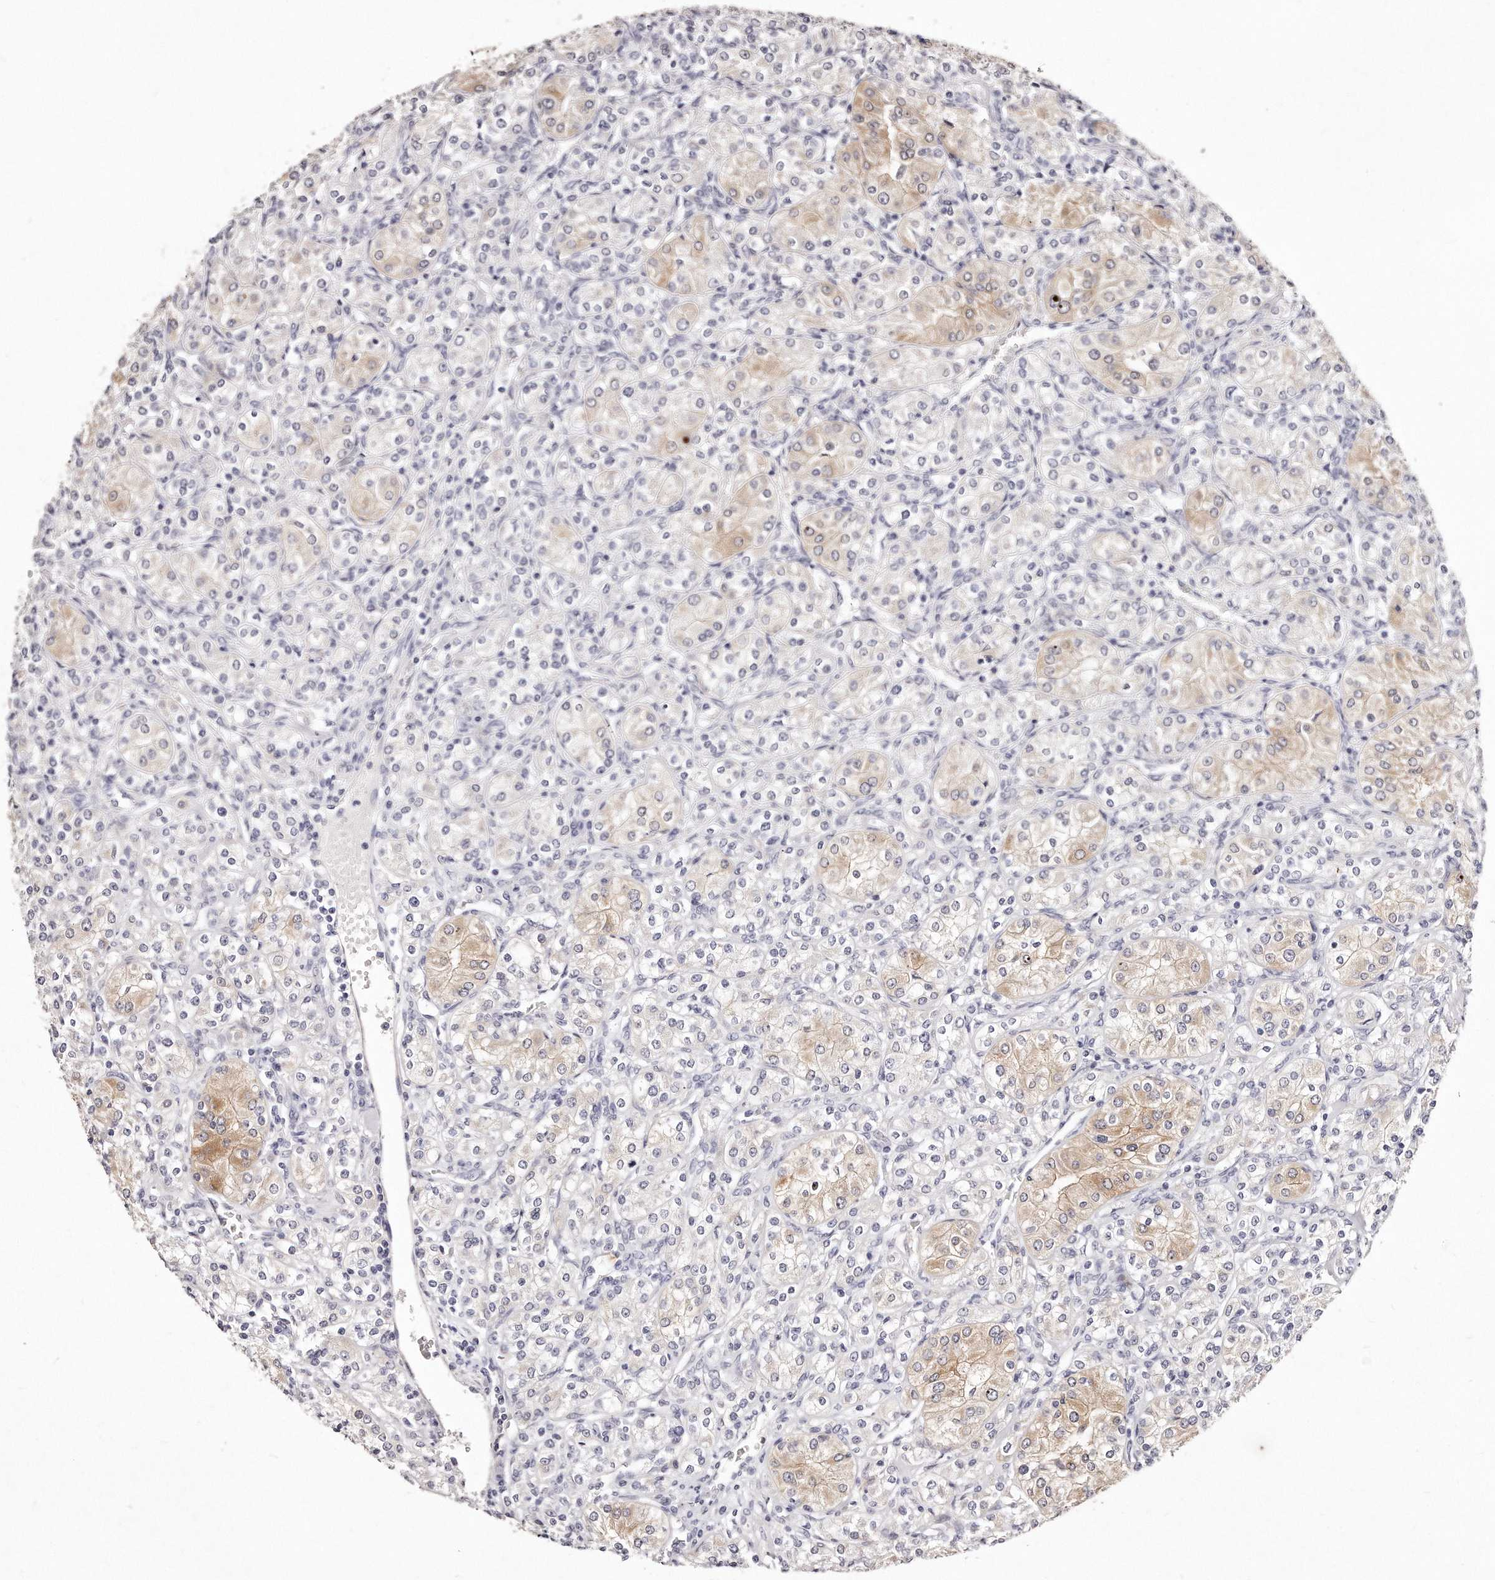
{"staining": {"intensity": "weak", "quantity": "<25%", "location": "cytoplasmic/membranous"}, "tissue": "renal cancer", "cell_type": "Tumor cells", "image_type": "cancer", "snomed": [{"axis": "morphology", "description": "Adenocarcinoma, NOS"}, {"axis": "topography", "description": "Kidney"}], "caption": "Protein analysis of renal cancer exhibits no significant positivity in tumor cells.", "gene": "GDA", "patient": {"sex": "male", "age": 77}}